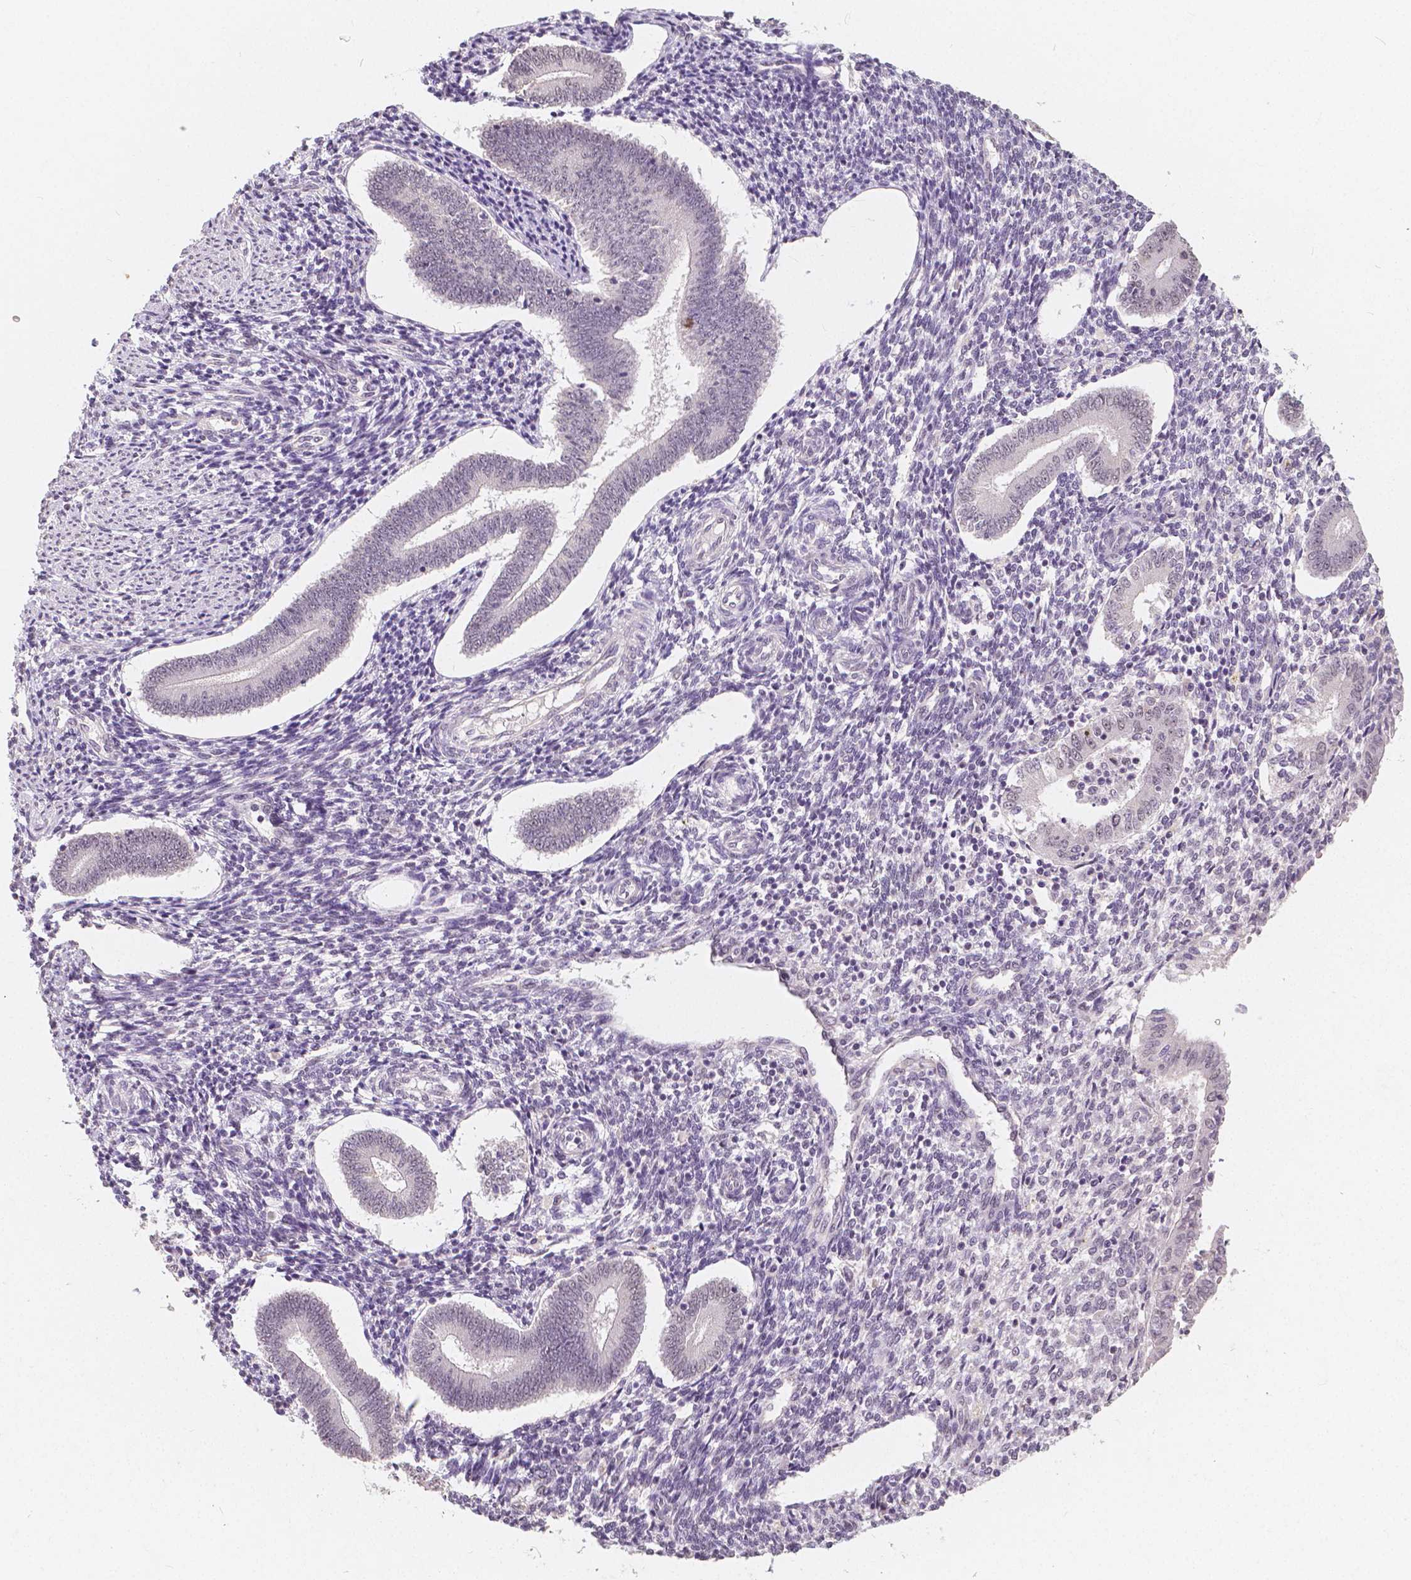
{"staining": {"intensity": "negative", "quantity": "none", "location": "none"}, "tissue": "endometrium", "cell_type": "Cells in endometrial stroma", "image_type": "normal", "snomed": [{"axis": "morphology", "description": "Normal tissue, NOS"}, {"axis": "topography", "description": "Endometrium"}], "caption": "Protein analysis of benign endometrium displays no significant staining in cells in endometrial stroma. (DAB (3,3'-diaminobenzidine) immunohistochemistry (IHC), high magnification).", "gene": "NOLC1", "patient": {"sex": "female", "age": 40}}